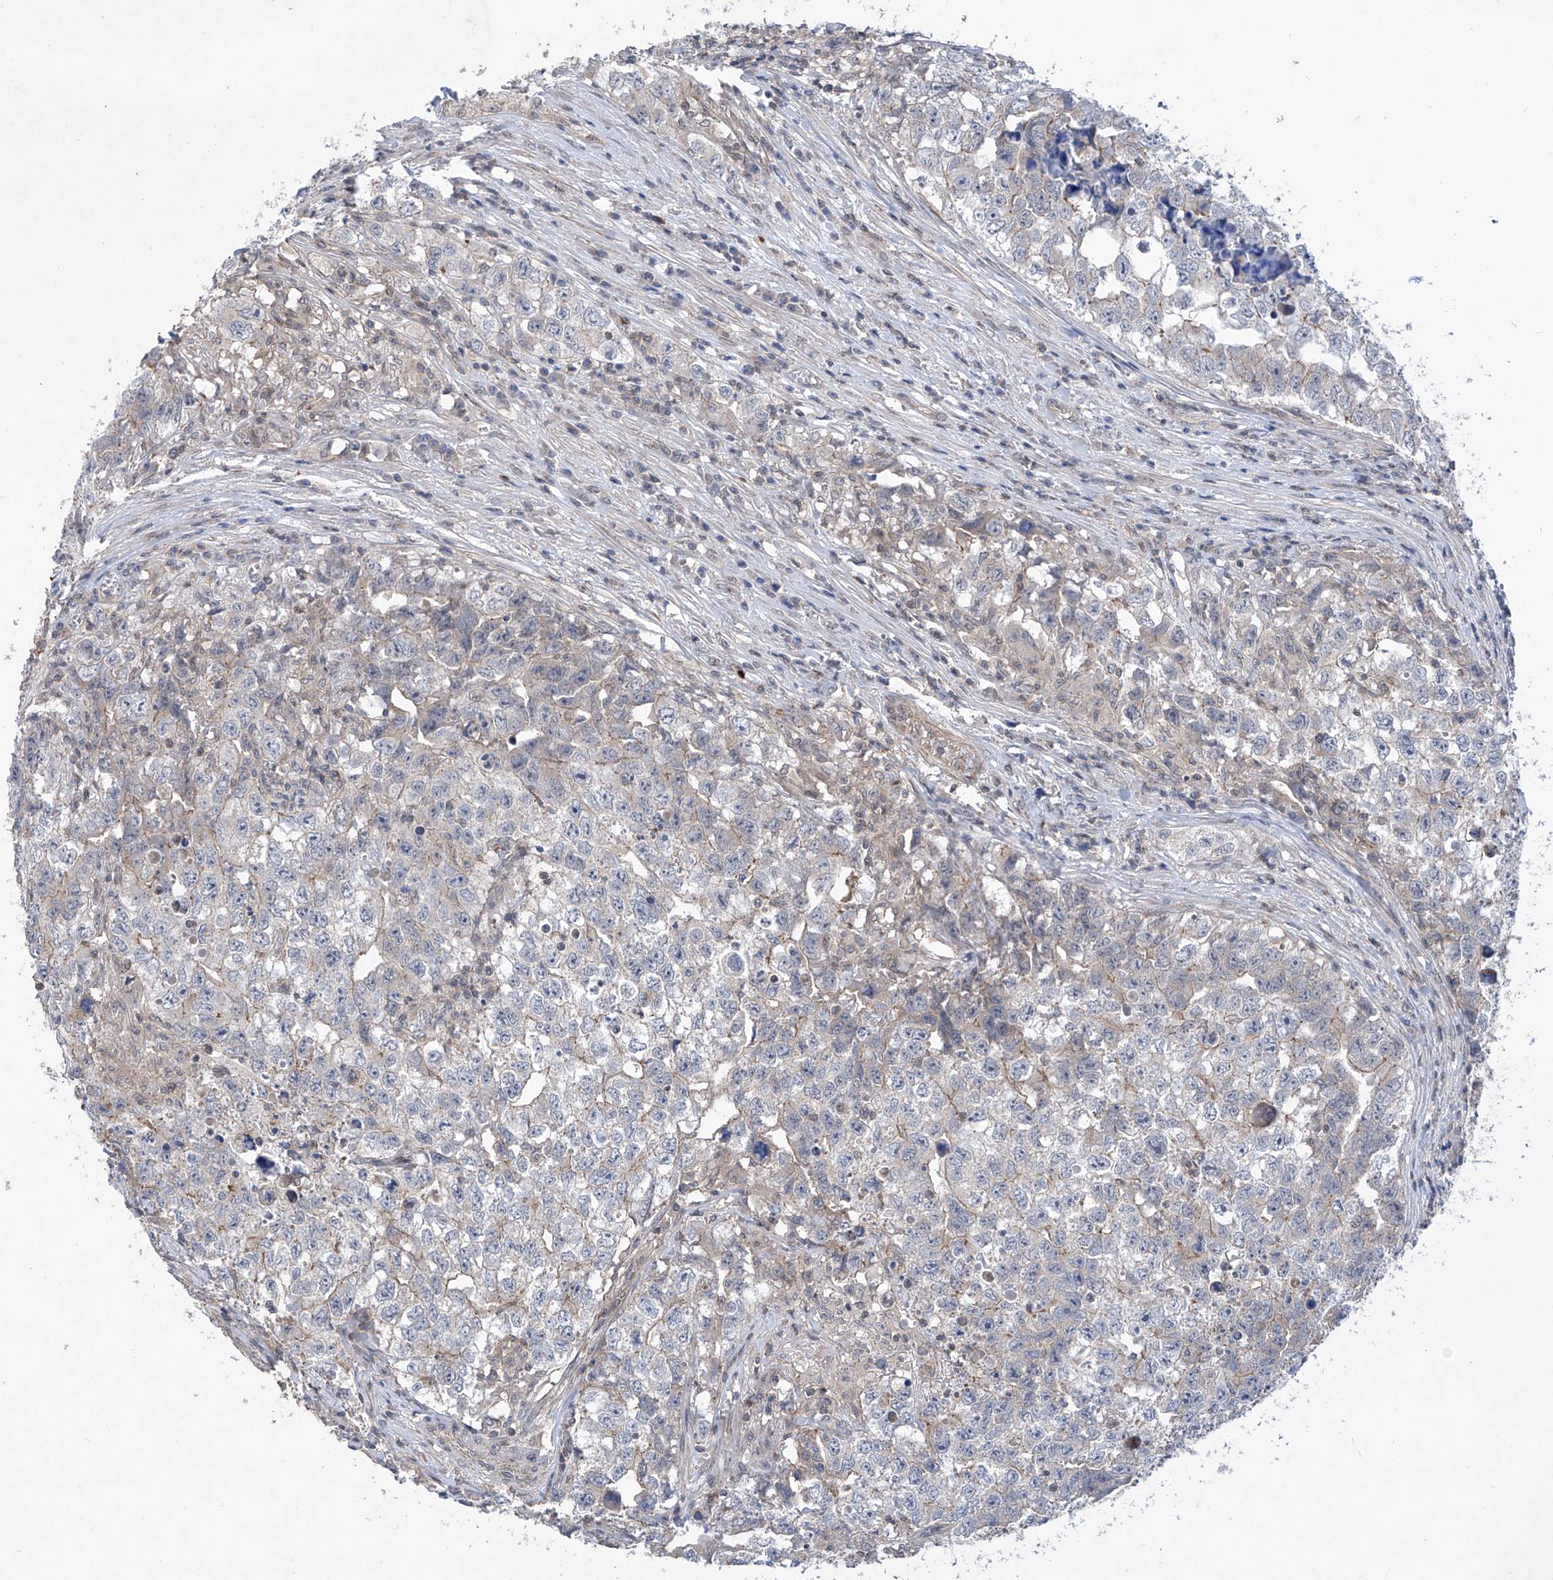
{"staining": {"intensity": "moderate", "quantity": "<25%", "location": "cytoplasmic/membranous"}, "tissue": "testis cancer", "cell_type": "Tumor cells", "image_type": "cancer", "snomed": [{"axis": "morphology", "description": "Seminoma, NOS"}, {"axis": "morphology", "description": "Carcinoma, Embryonal, NOS"}, {"axis": "topography", "description": "Testis"}], "caption": "Embryonal carcinoma (testis) stained with IHC exhibits moderate cytoplasmic/membranous expression in about <25% of tumor cells.", "gene": "KIFC2", "patient": {"sex": "male", "age": 43}}